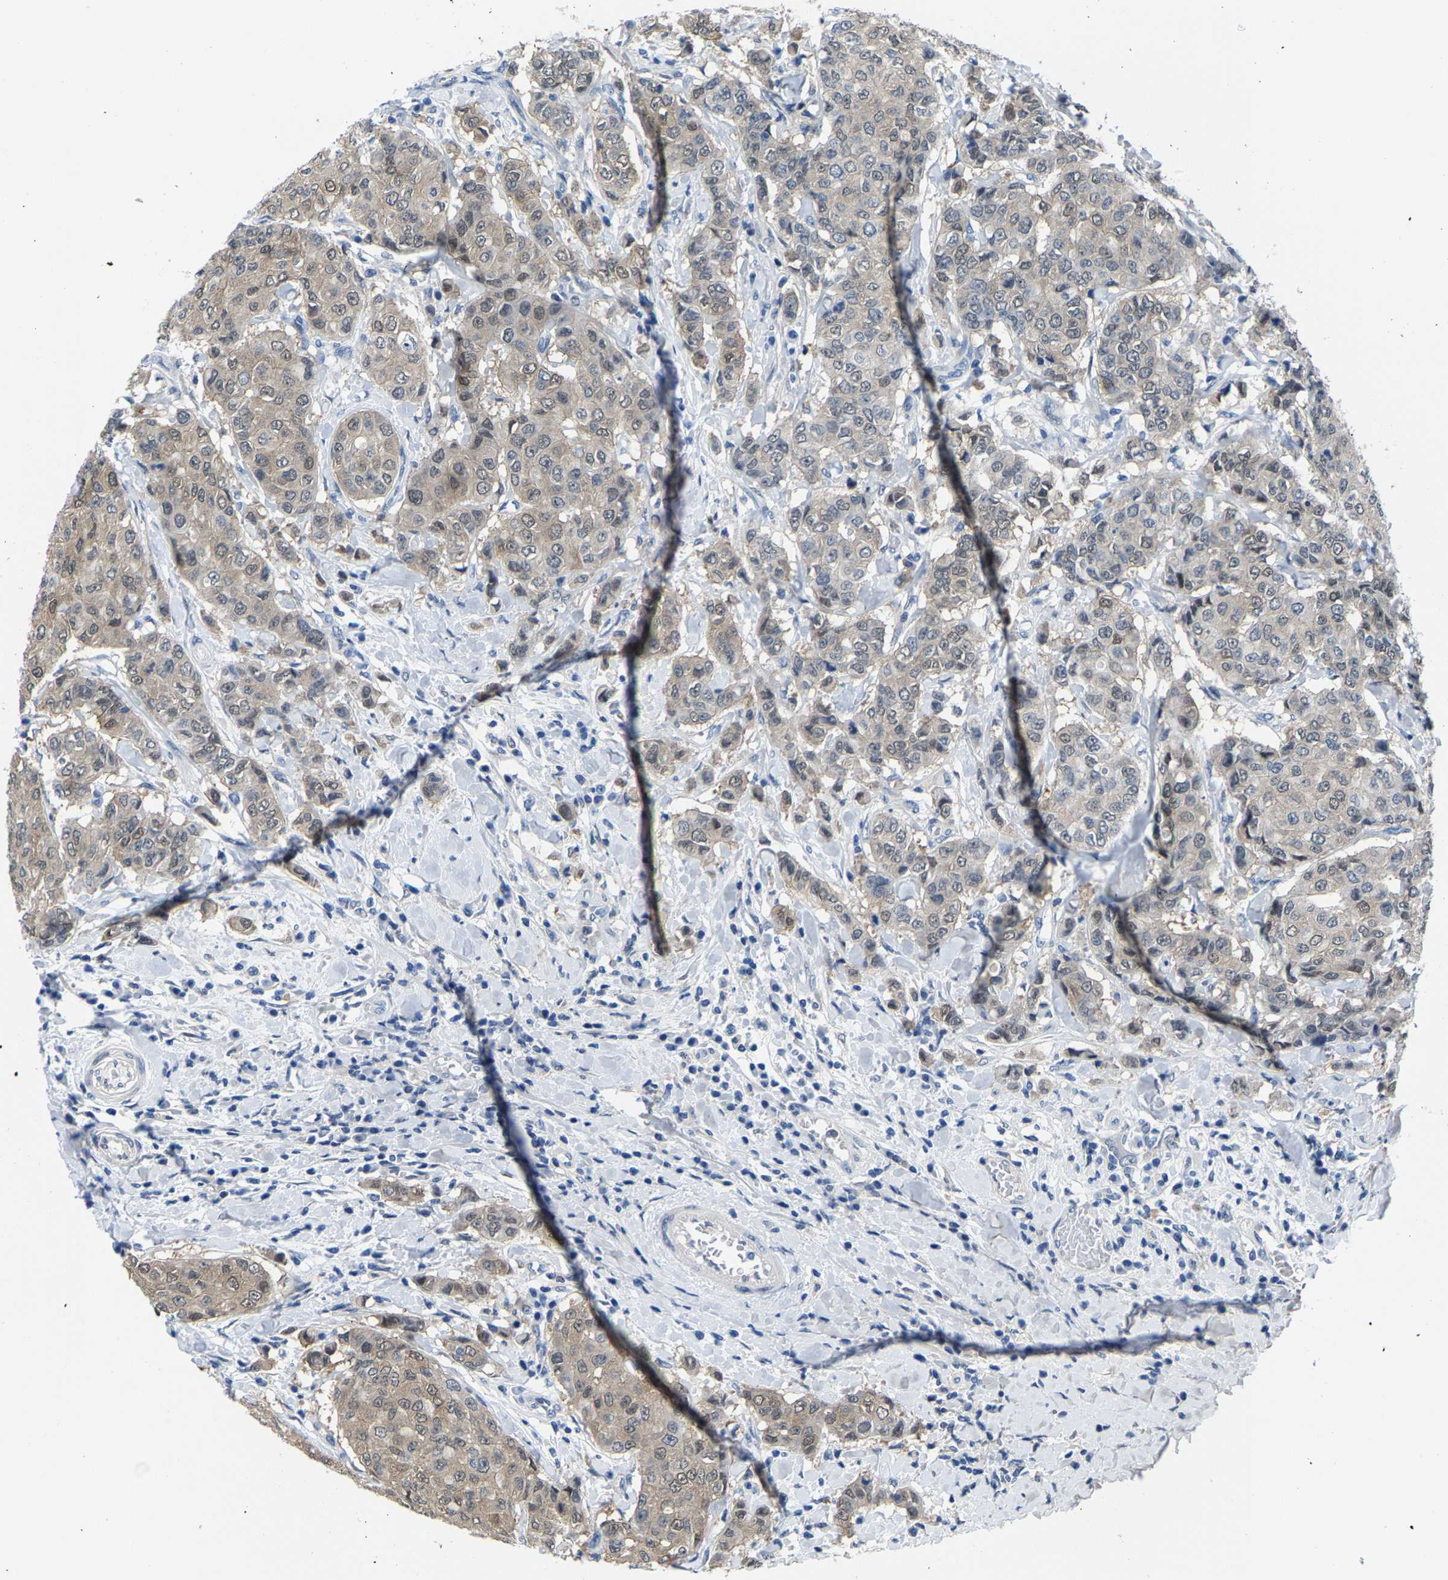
{"staining": {"intensity": "weak", "quantity": "<25%", "location": "cytoplasmic/membranous"}, "tissue": "breast cancer", "cell_type": "Tumor cells", "image_type": "cancer", "snomed": [{"axis": "morphology", "description": "Duct carcinoma"}, {"axis": "topography", "description": "Breast"}], "caption": "Tumor cells show no significant protein positivity in breast cancer. (DAB immunohistochemistry (IHC) with hematoxylin counter stain).", "gene": "SSH3", "patient": {"sex": "female", "age": 27}}